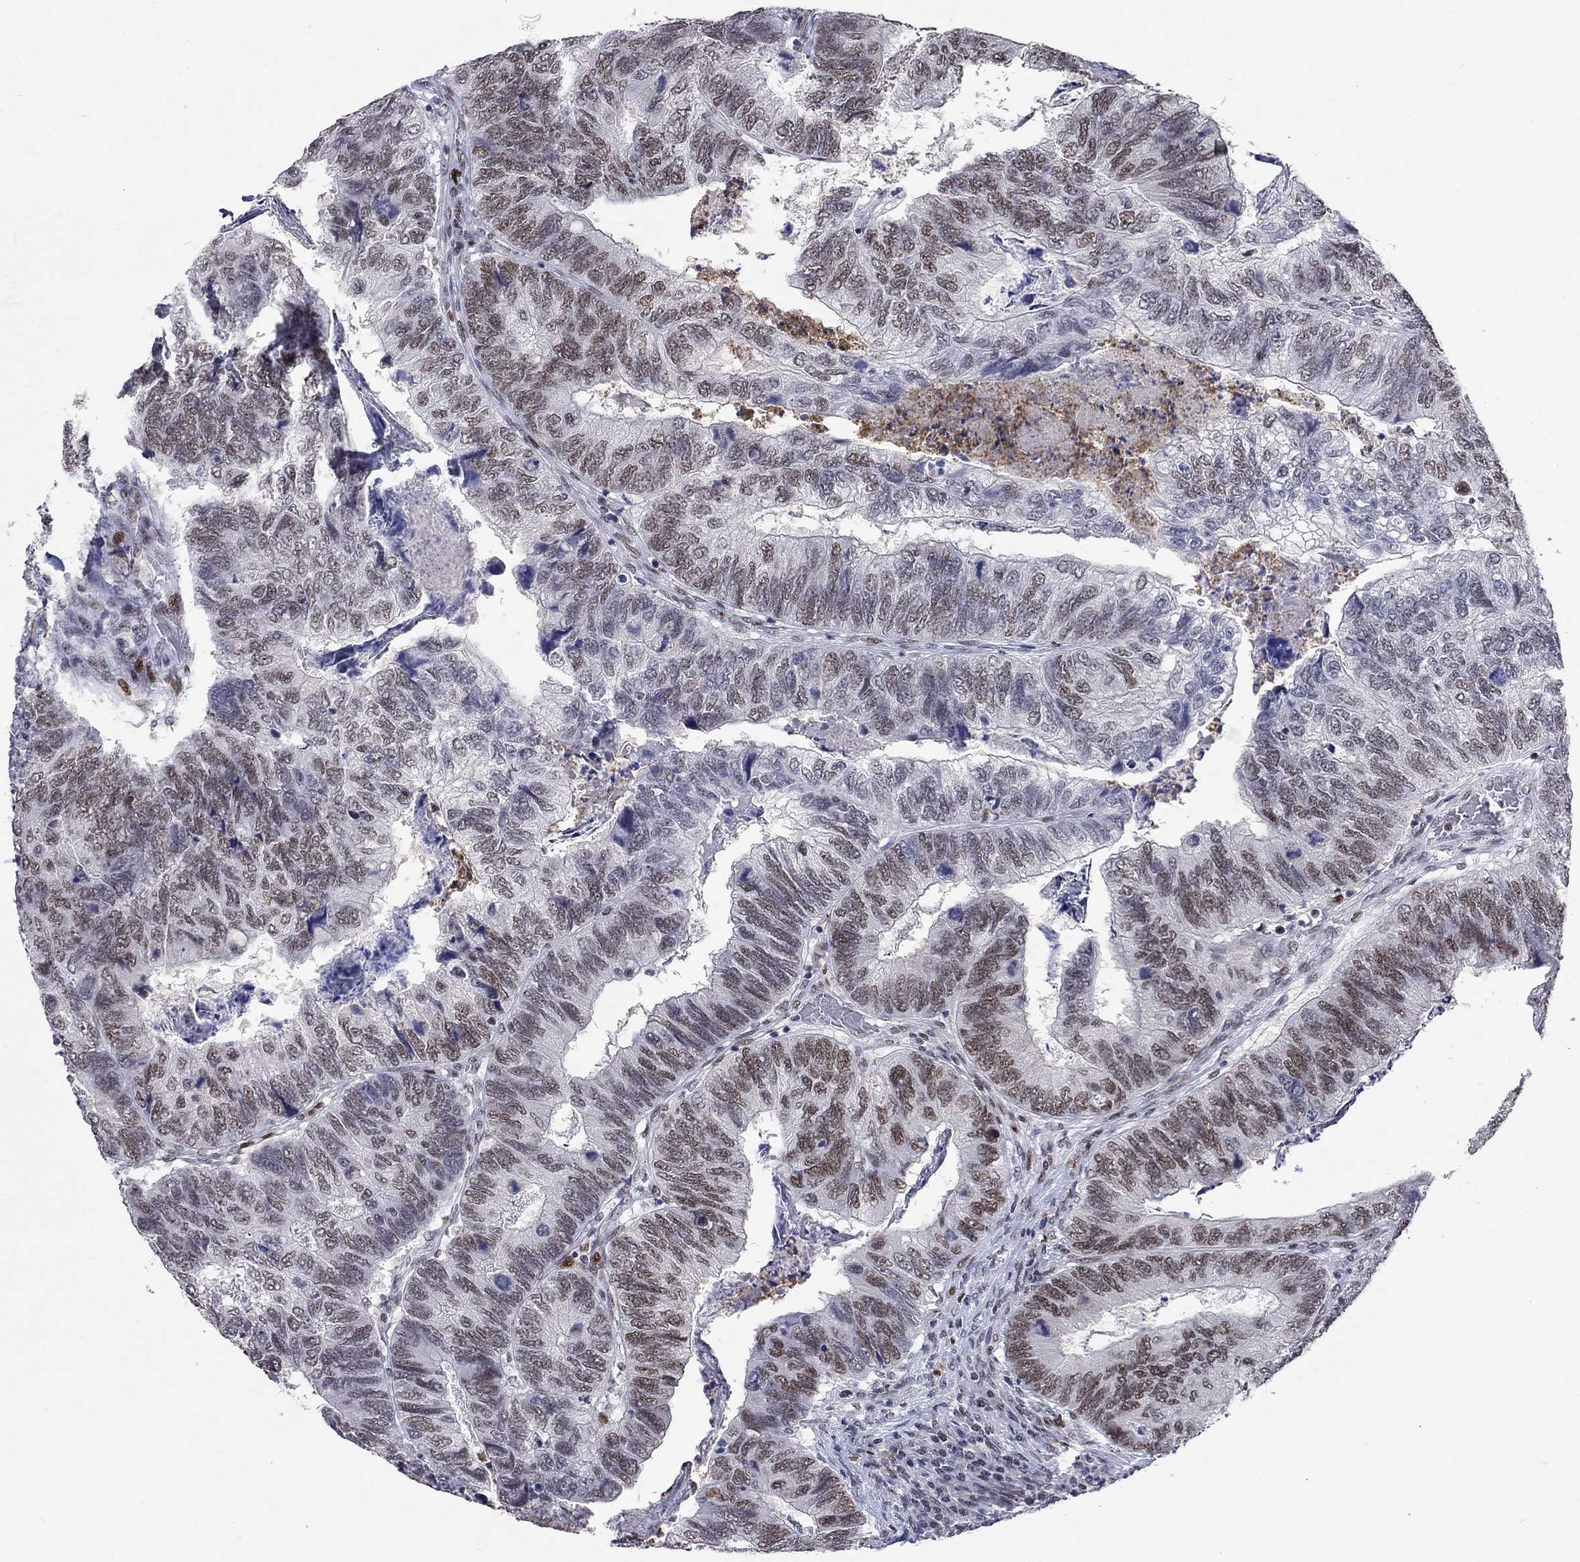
{"staining": {"intensity": "moderate", "quantity": "<25%", "location": "nuclear"}, "tissue": "colorectal cancer", "cell_type": "Tumor cells", "image_type": "cancer", "snomed": [{"axis": "morphology", "description": "Adenocarcinoma, NOS"}, {"axis": "topography", "description": "Colon"}], "caption": "Immunohistochemical staining of colorectal adenocarcinoma shows low levels of moderate nuclear staining in approximately <25% of tumor cells.", "gene": "HCFC1", "patient": {"sex": "female", "age": 67}}